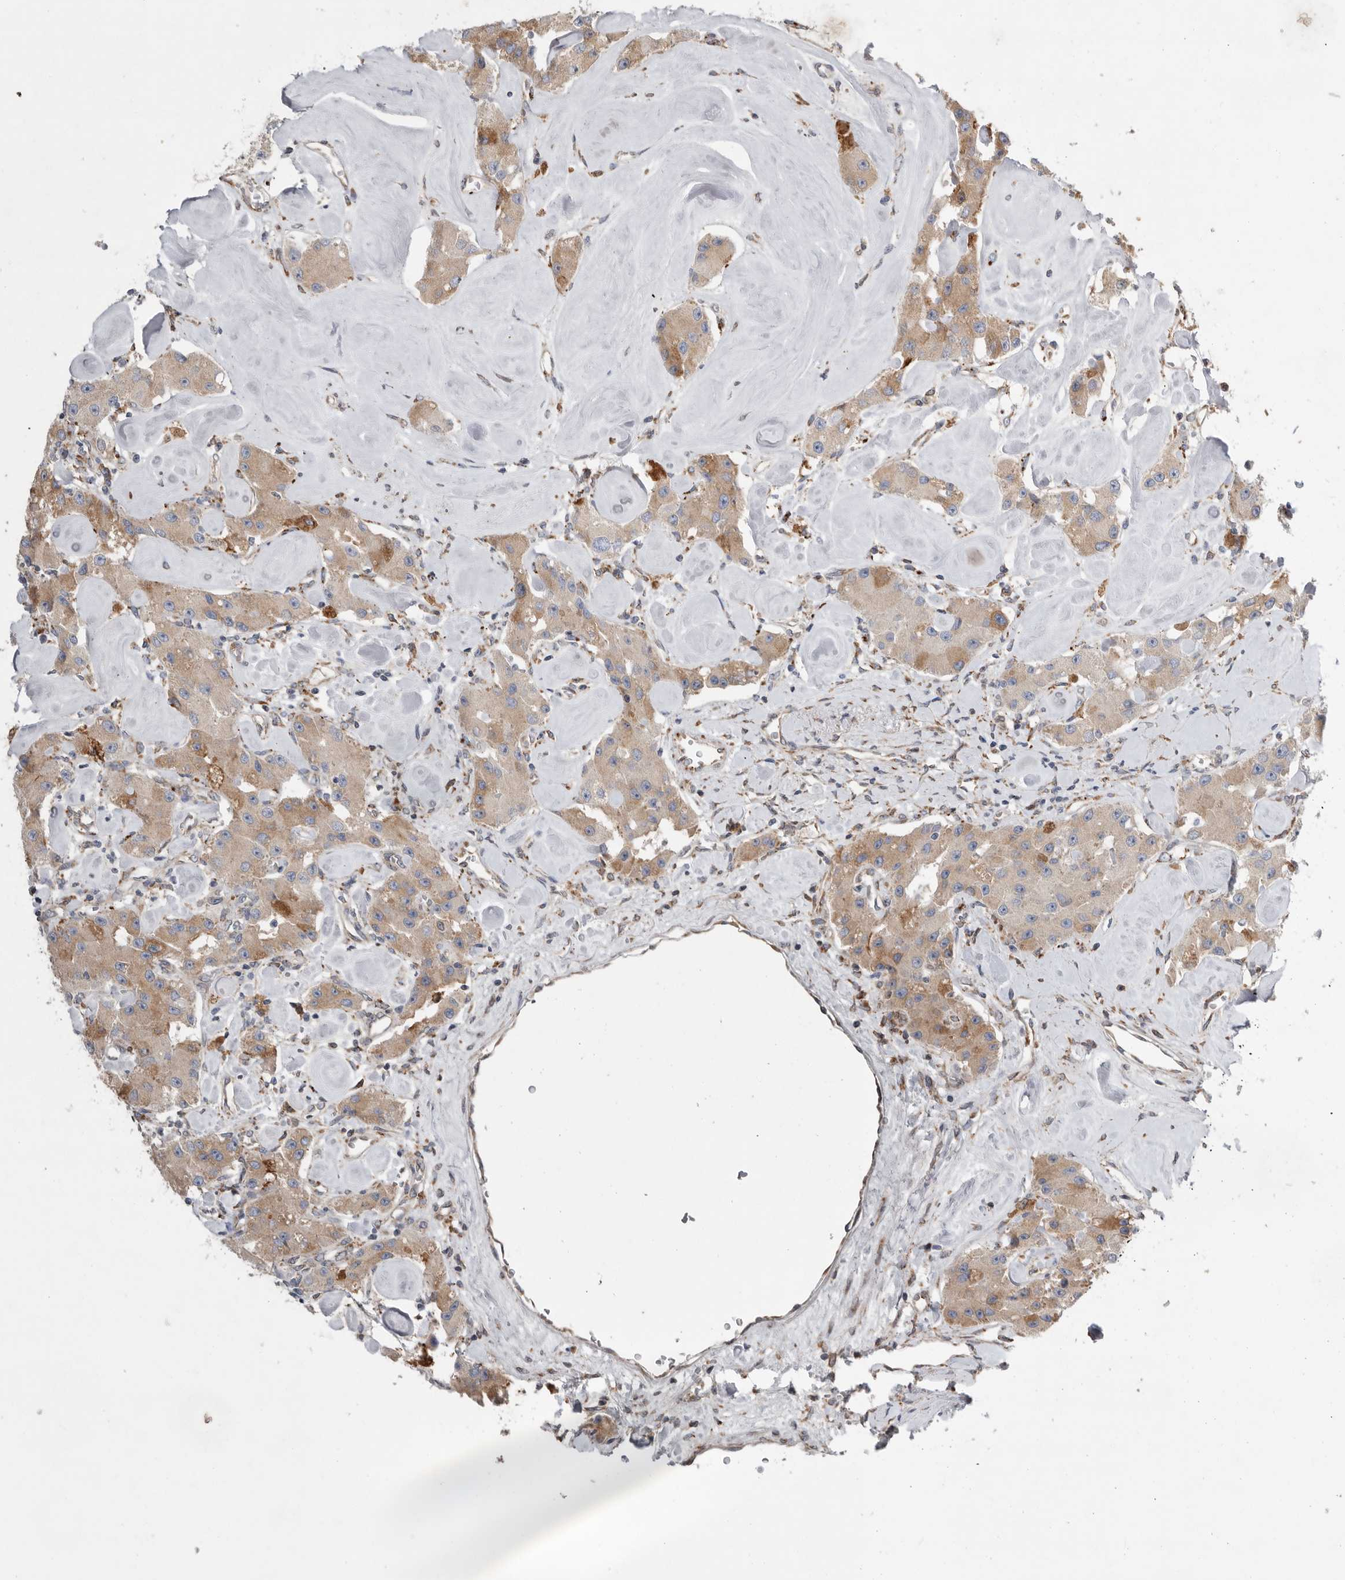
{"staining": {"intensity": "moderate", "quantity": "25%-75%", "location": "cytoplasmic/membranous"}, "tissue": "carcinoid", "cell_type": "Tumor cells", "image_type": "cancer", "snomed": [{"axis": "morphology", "description": "Carcinoid, malignant, NOS"}, {"axis": "topography", "description": "Pancreas"}], "caption": "Human malignant carcinoid stained with a brown dye exhibits moderate cytoplasmic/membranous positive positivity in about 25%-75% of tumor cells.", "gene": "GANAB", "patient": {"sex": "male", "age": 41}}